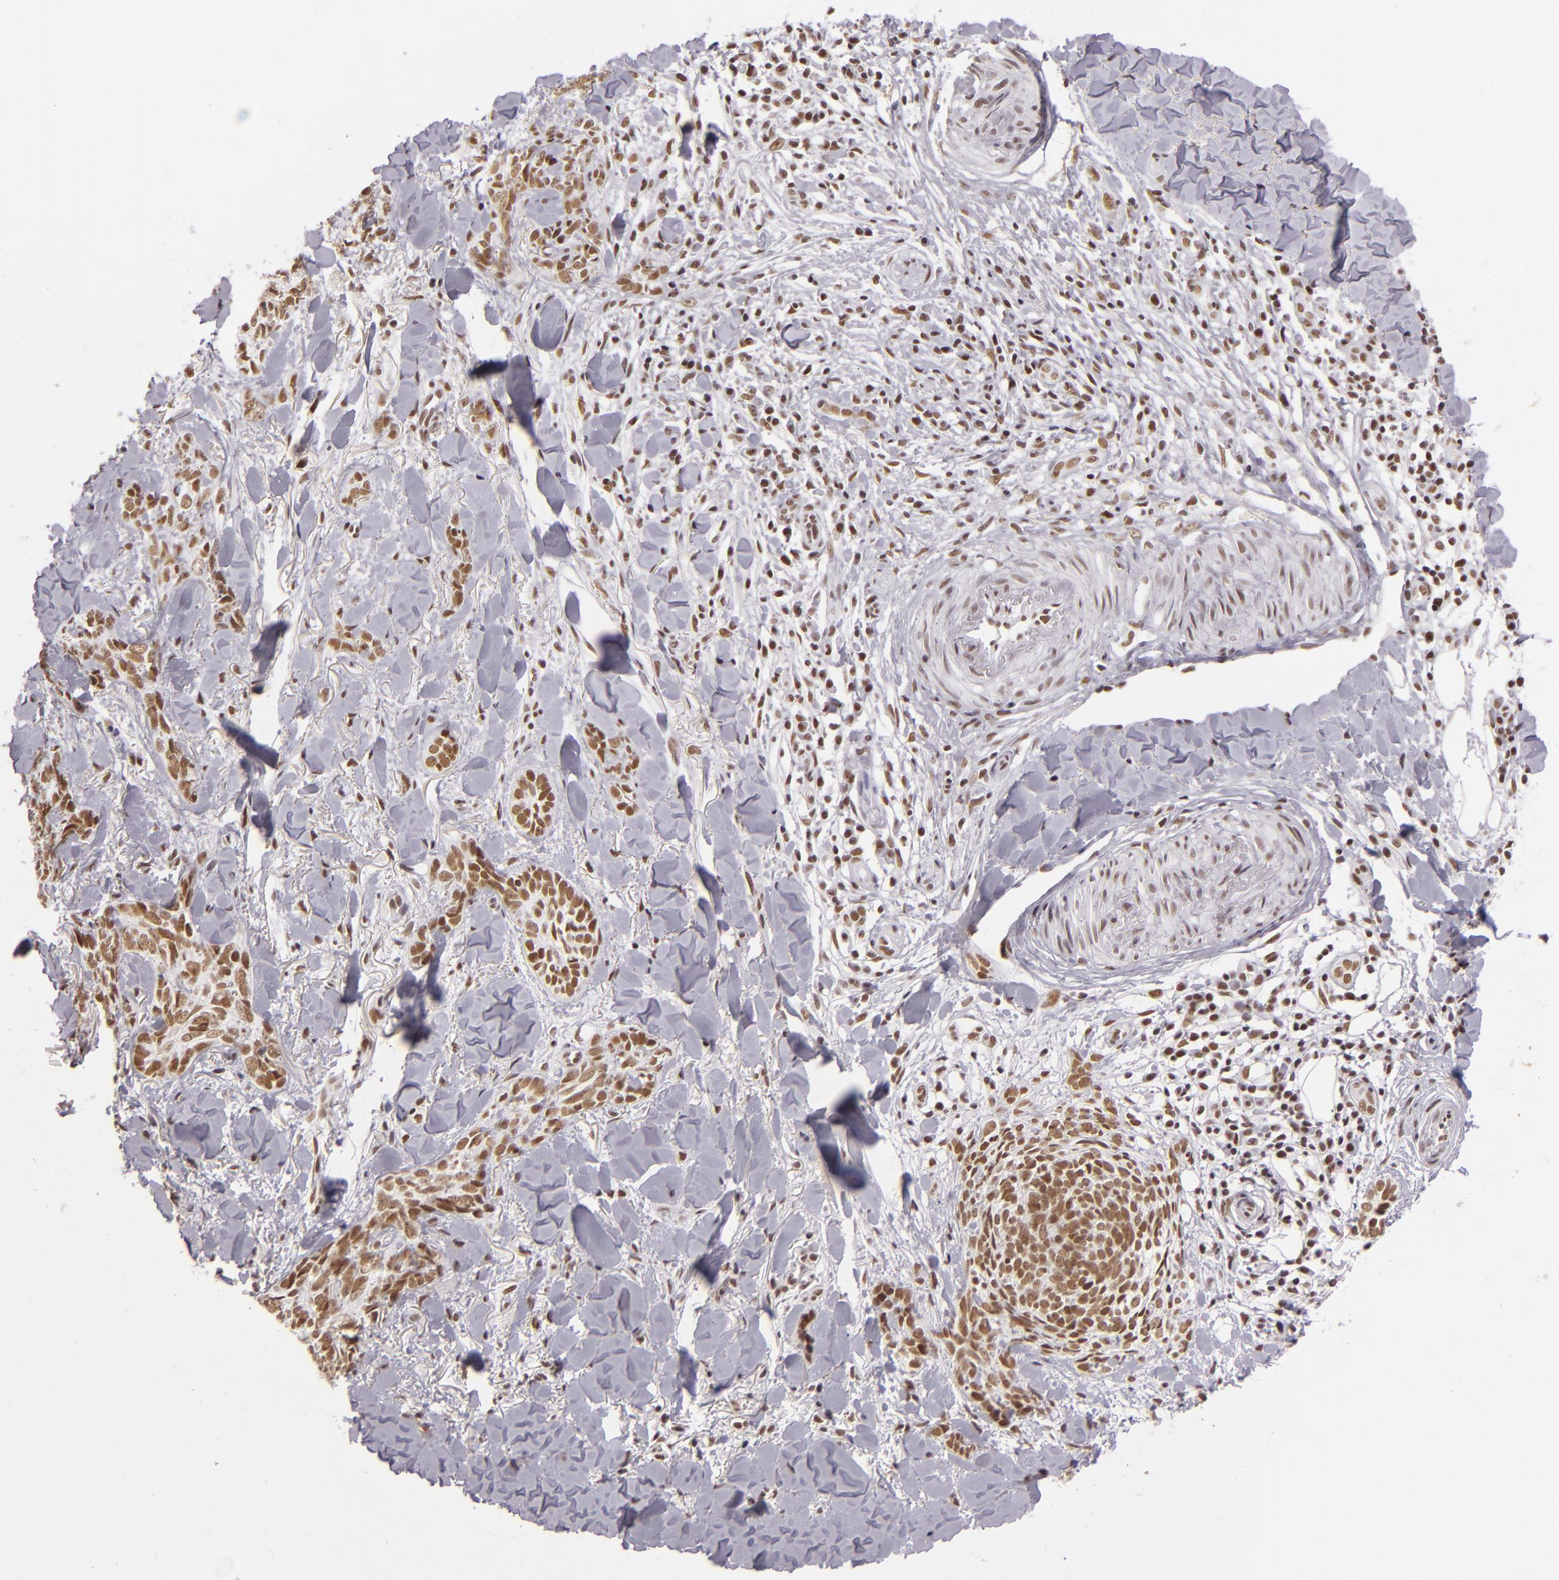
{"staining": {"intensity": "moderate", "quantity": ">75%", "location": "nuclear"}, "tissue": "skin cancer", "cell_type": "Tumor cells", "image_type": "cancer", "snomed": [{"axis": "morphology", "description": "Basal cell carcinoma"}, {"axis": "topography", "description": "Skin"}], "caption": "Brown immunohistochemical staining in human basal cell carcinoma (skin) demonstrates moderate nuclear expression in about >75% of tumor cells.", "gene": "BRD8", "patient": {"sex": "female", "age": 81}}